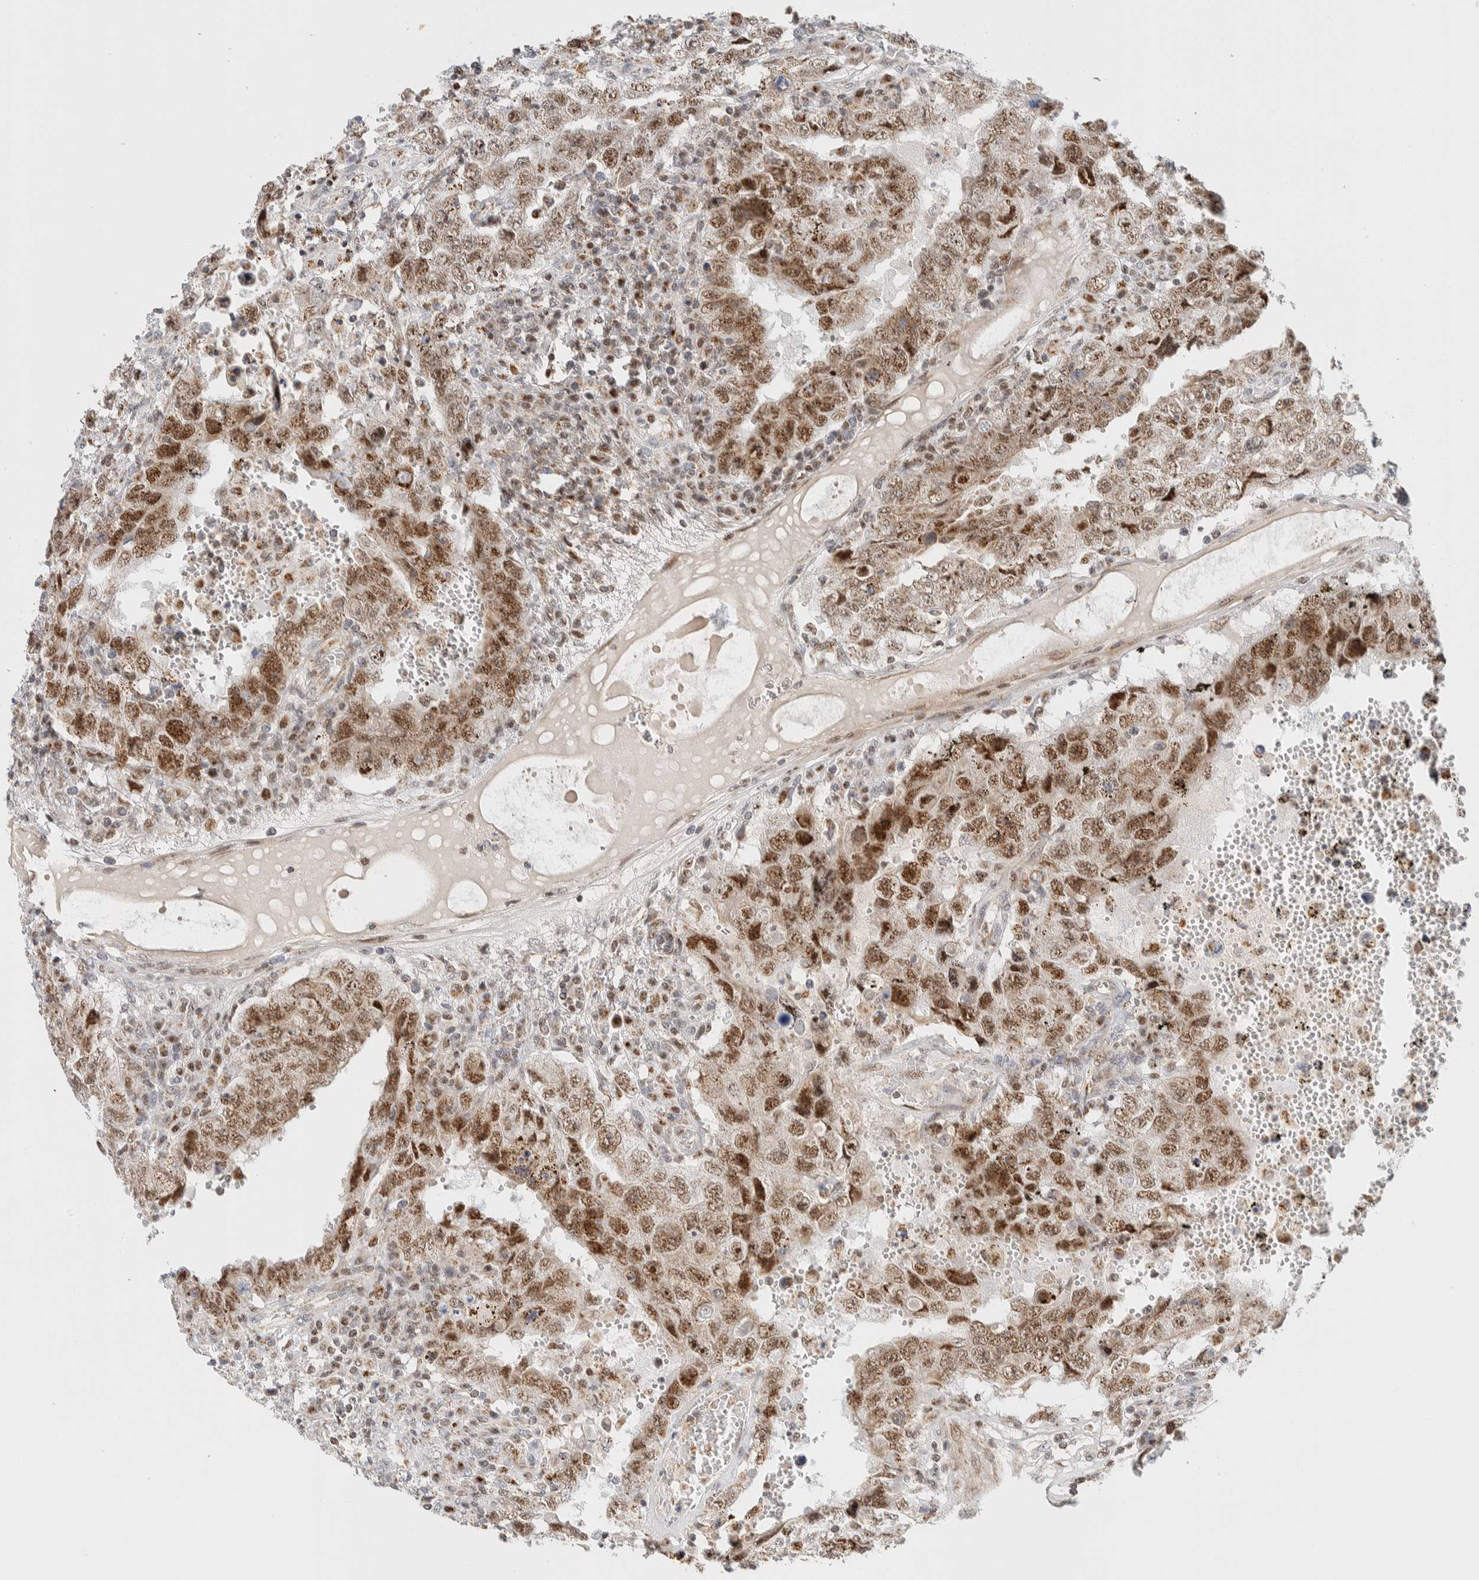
{"staining": {"intensity": "moderate", "quantity": ">75%", "location": "nuclear"}, "tissue": "testis cancer", "cell_type": "Tumor cells", "image_type": "cancer", "snomed": [{"axis": "morphology", "description": "Carcinoma, Embryonal, NOS"}, {"axis": "topography", "description": "Testis"}], "caption": "IHC image of testis embryonal carcinoma stained for a protein (brown), which reveals medium levels of moderate nuclear positivity in approximately >75% of tumor cells.", "gene": "TSPAN32", "patient": {"sex": "male", "age": 26}}